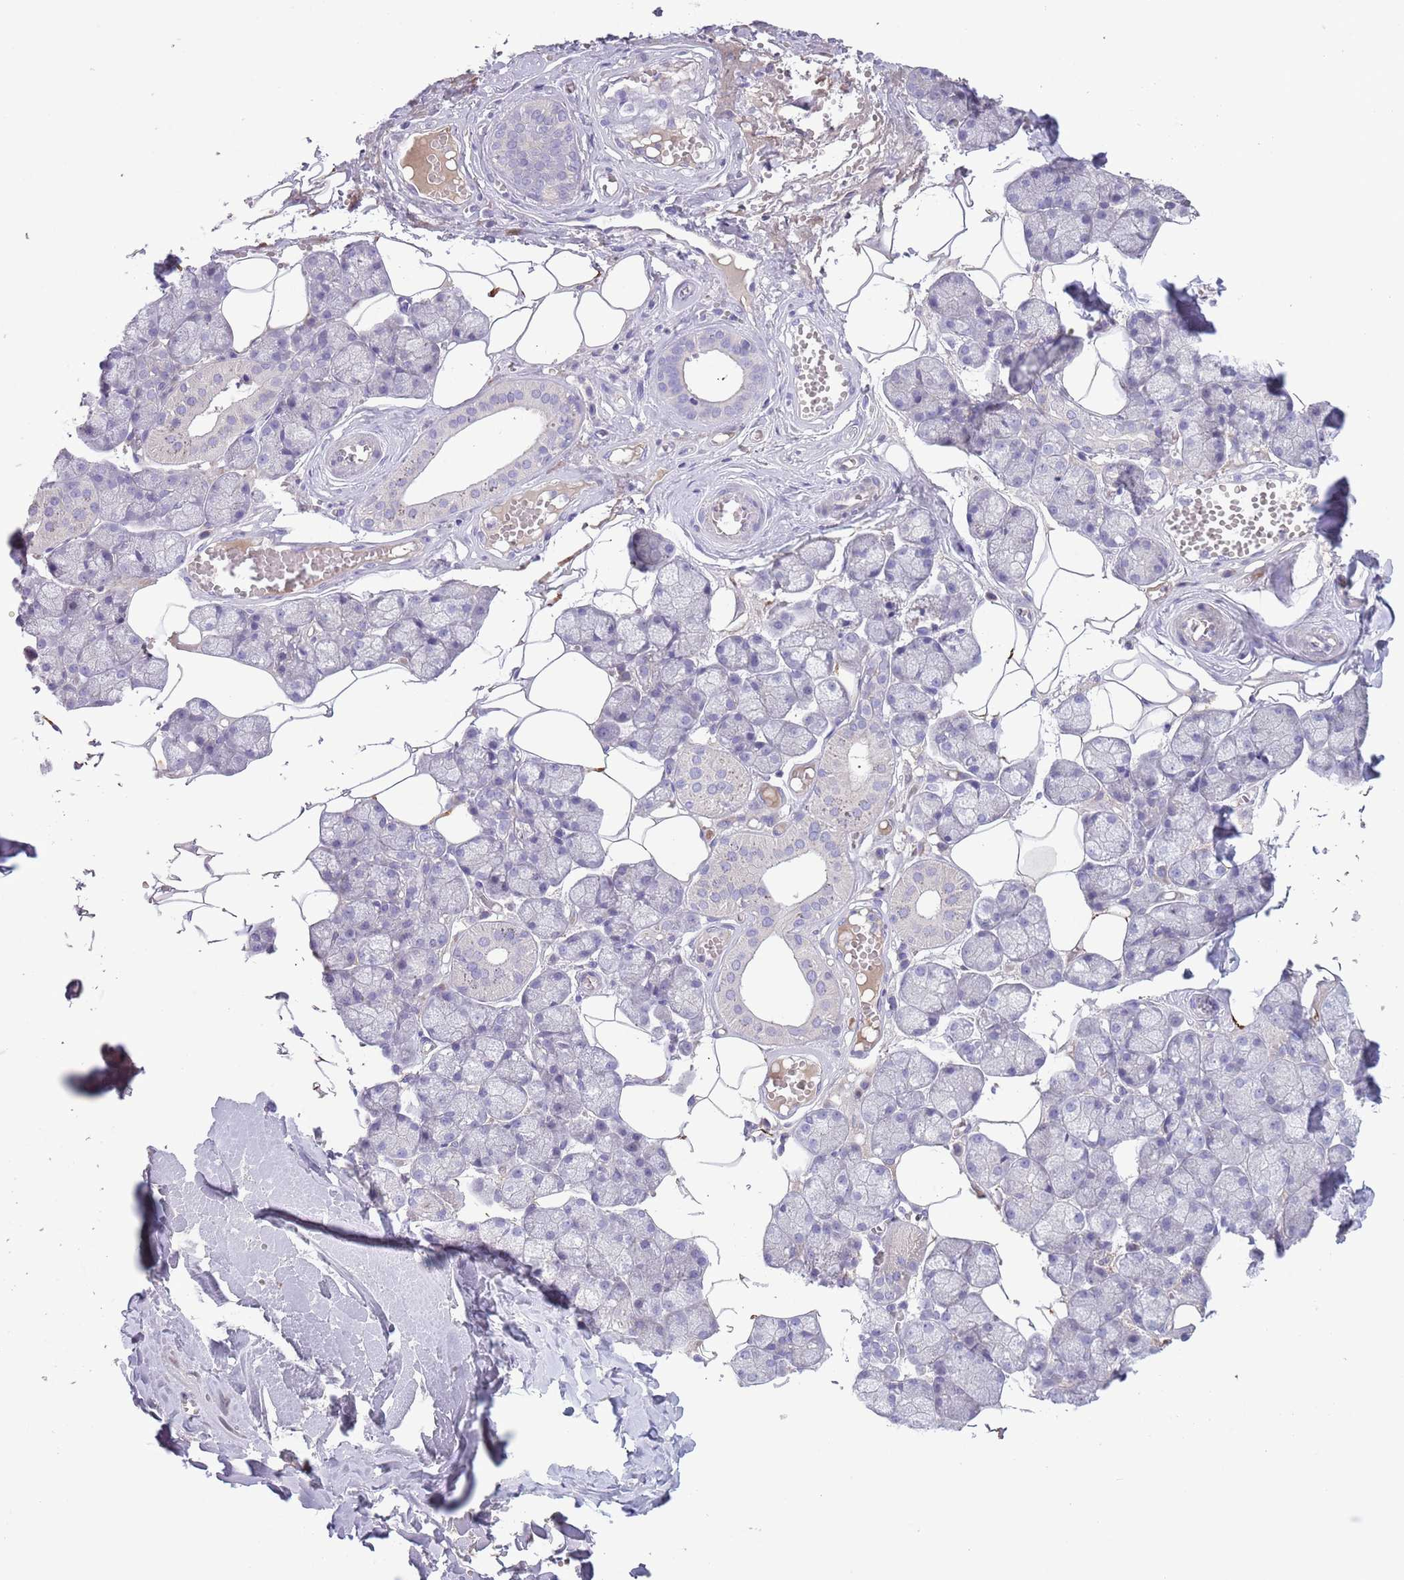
{"staining": {"intensity": "negative", "quantity": "none", "location": "none"}, "tissue": "salivary gland", "cell_type": "Glandular cells", "image_type": "normal", "snomed": [{"axis": "morphology", "description": "Normal tissue, NOS"}, {"axis": "topography", "description": "Salivary gland"}], "caption": "IHC of normal human salivary gland reveals no staining in glandular cells. (DAB immunohistochemistry (IHC), high magnification).", "gene": "CFH", "patient": {"sex": "male", "age": 62}}